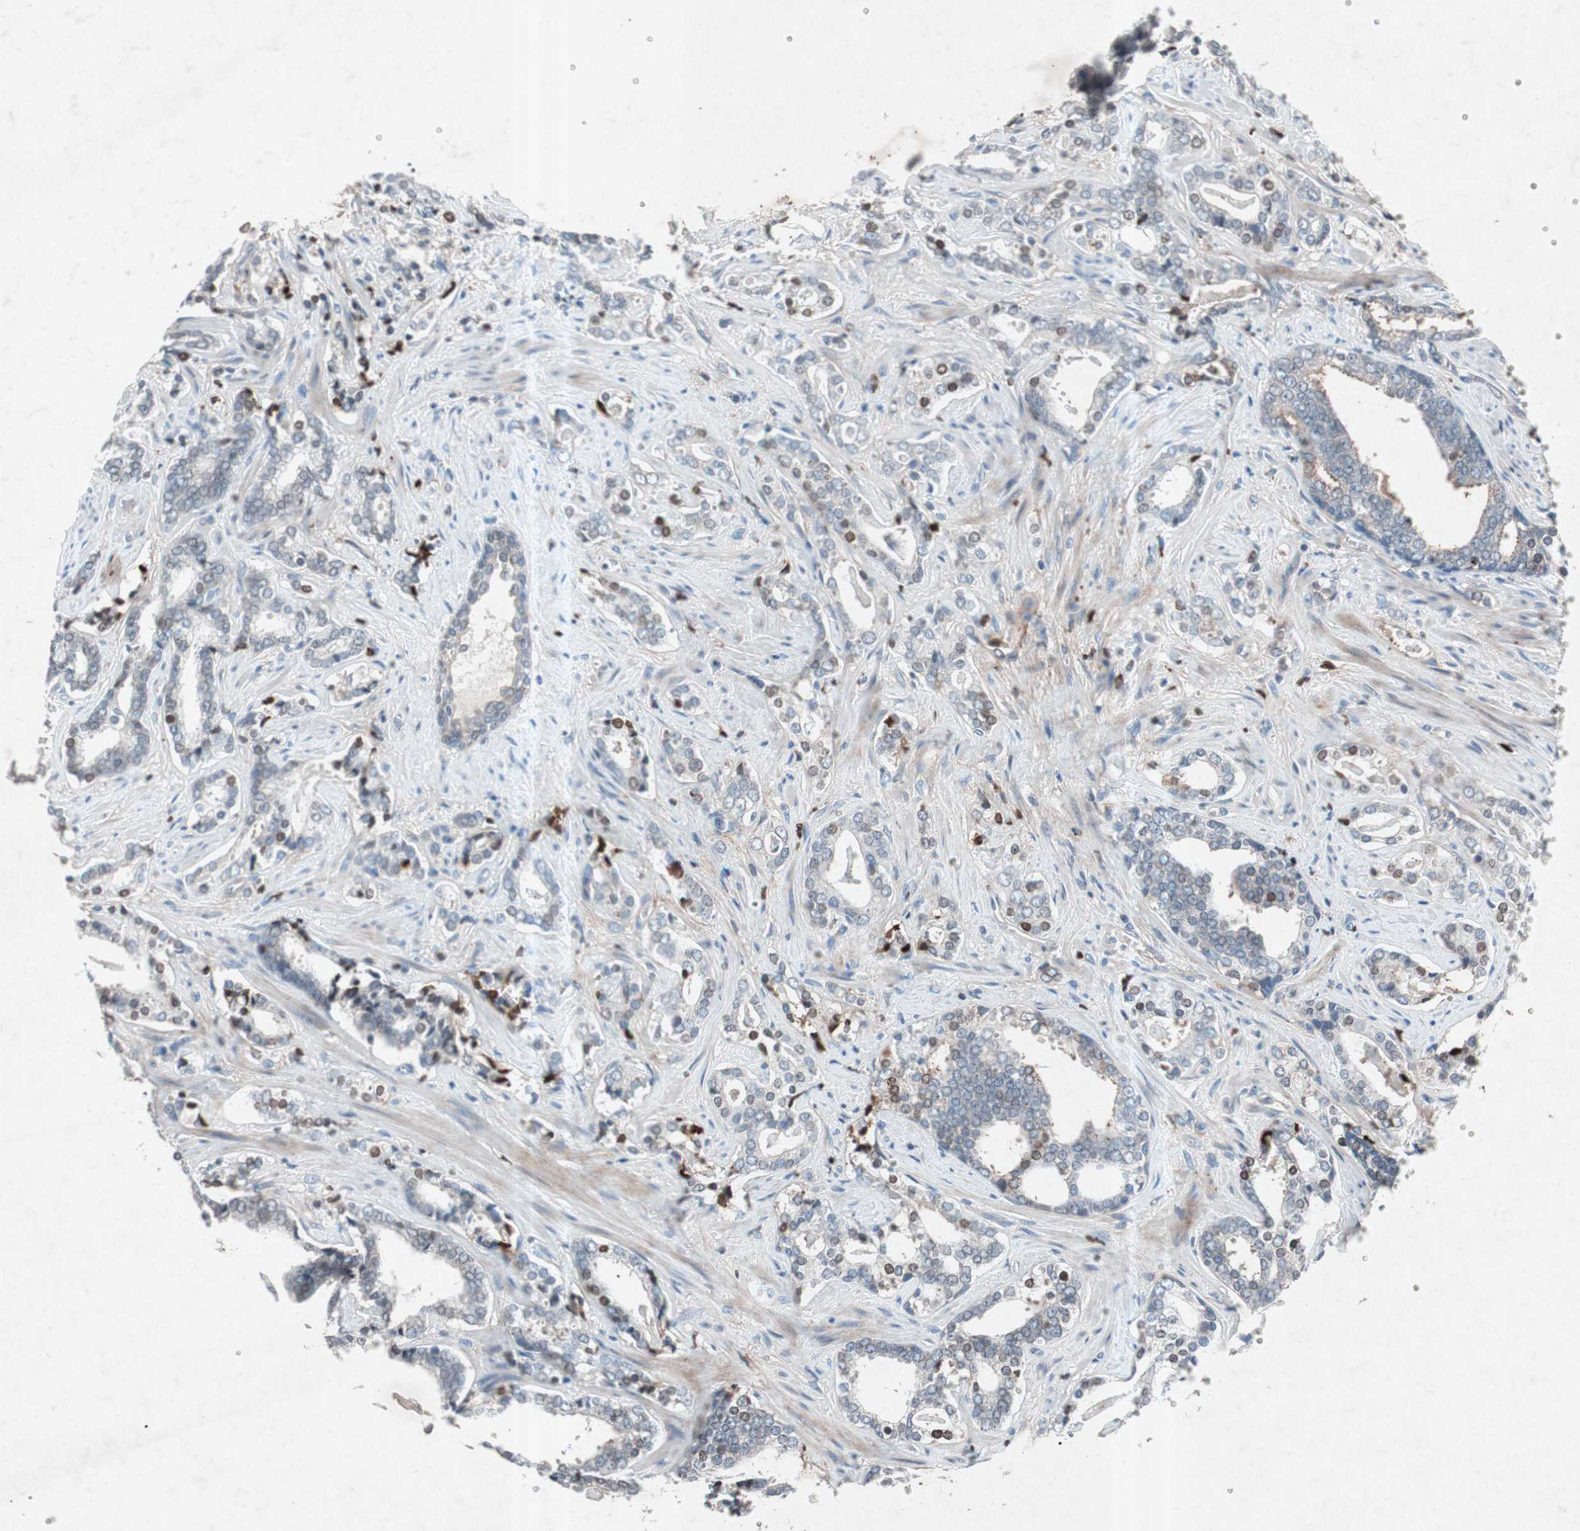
{"staining": {"intensity": "moderate", "quantity": "25%-75%", "location": "cytoplasmic/membranous"}, "tissue": "prostate cancer", "cell_type": "Tumor cells", "image_type": "cancer", "snomed": [{"axis": "morphology", "description": "Adenocarcinoma, High grade"}, {"axis": "topography", "description": "Prostate"}], "caption": "The photomicrograph reveals staining of prostate adenocarcinoma (high-grade), revealing moderate cytoplasmic/membranous protein positivity (brown color) within tumor cells. (Stains: DAB (3,3'-diaminobenzidine) in brown, nuclei in blue, Microscopy: brightfield microscopy at high magnification).", "gene": "GRB7", "patient": {"sex": "male", "age": 67}}